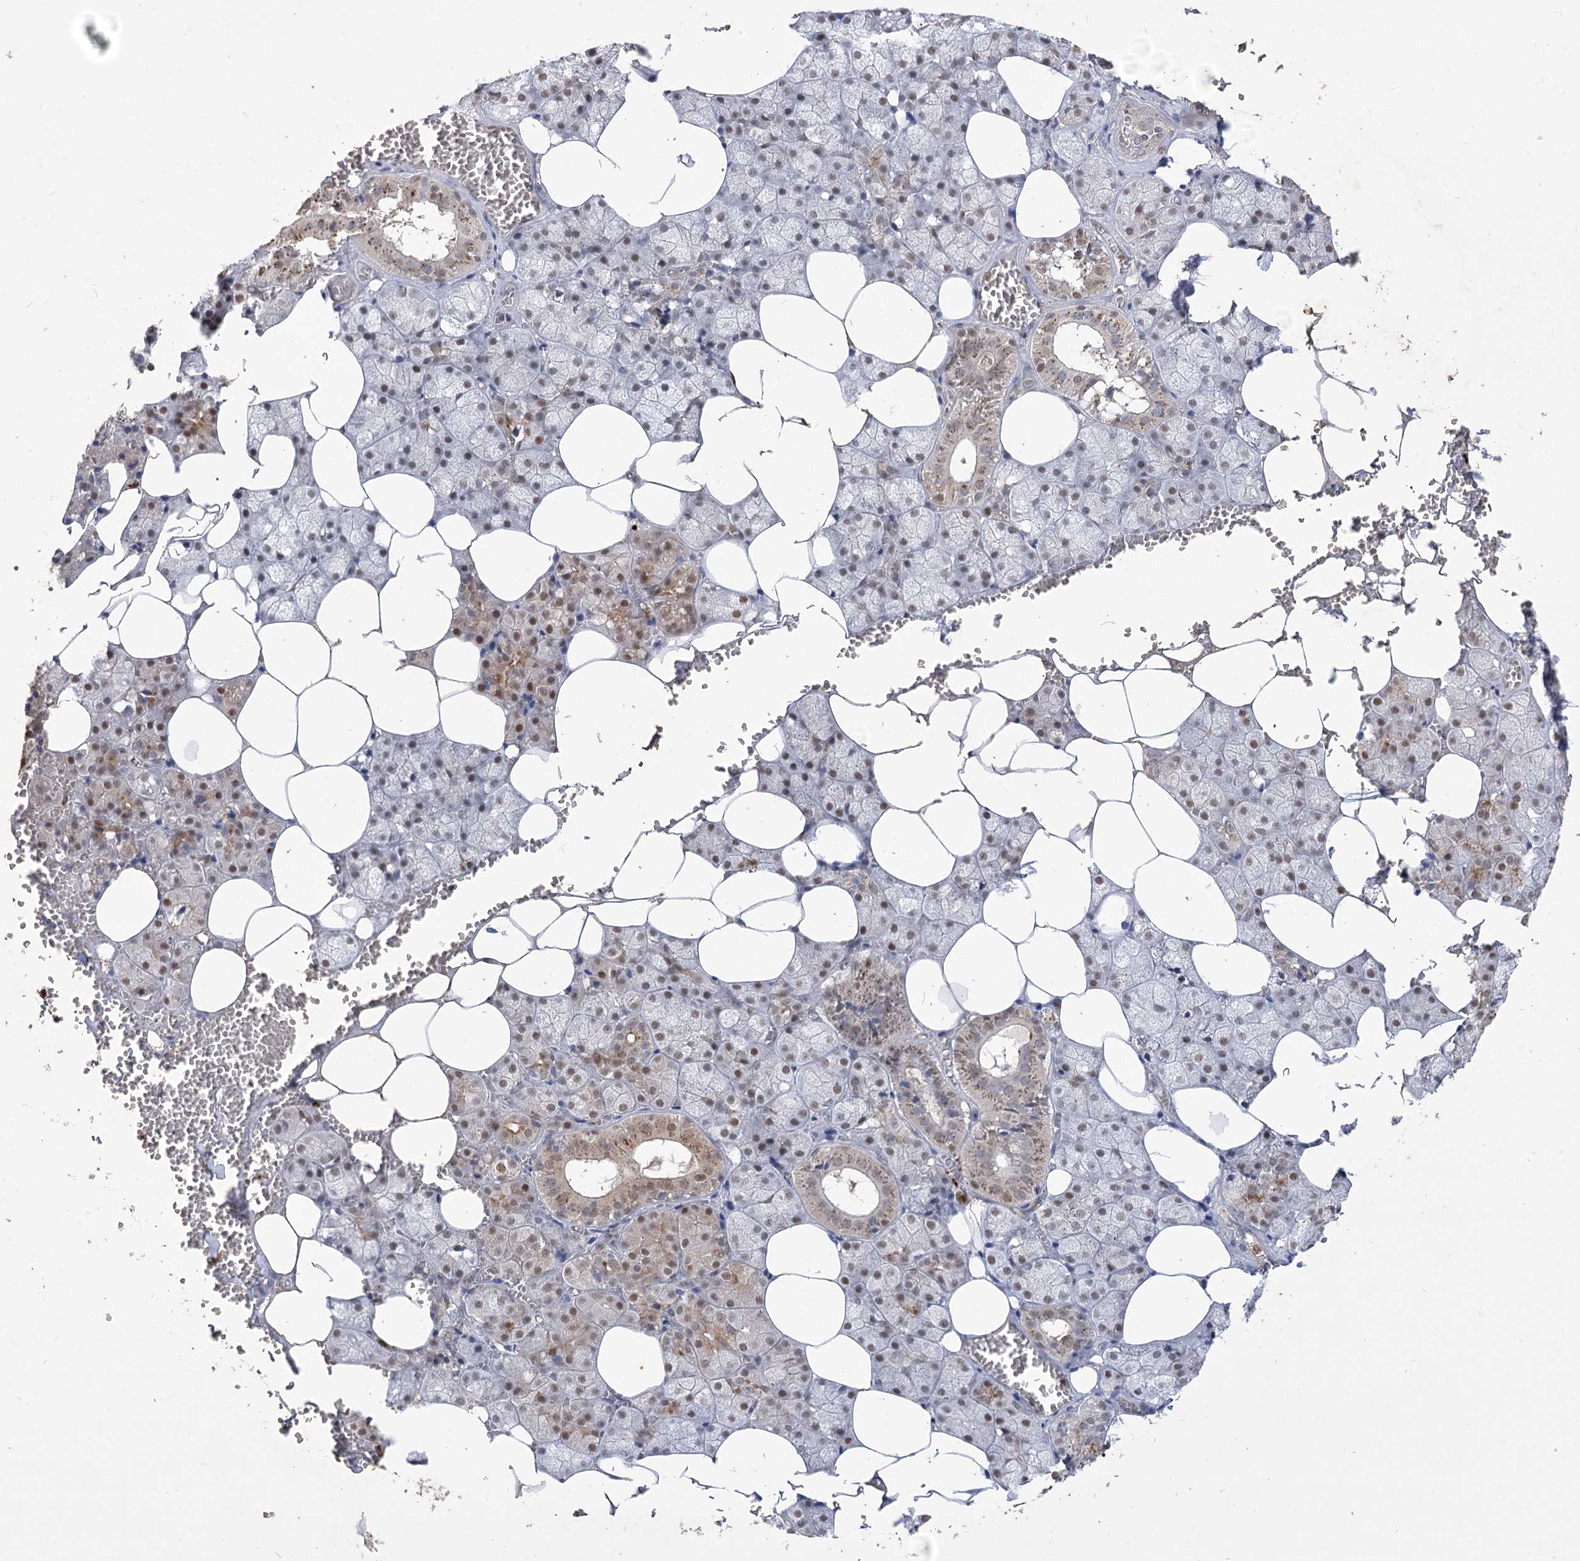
{"staining": {"intensity": "moderate", "quantity": "25%-75%", "location": "cytoplasmic/membranous,nuclear"}, "tissue": "salivary gland", "cell_type": "Glandular cells", "image_type": "normal", "snomed": [{"axis": "morphology", "description": "Normal tissue, NOS"}, {"axis": "topography", "description": "Salivary gland"}], "caption": "Immunohistochemistry (IHC) (DAB) staining of normal human salivary gland demonstrates moderate cytoplasmic/membranous,nuclear protein positivity in approximately 25%-75% of glandular cells. The protein is shown in brown color, while the nuclei are stained blue.", "gene": "SIAE", "patient": {"sex": "male", "age": 62}}